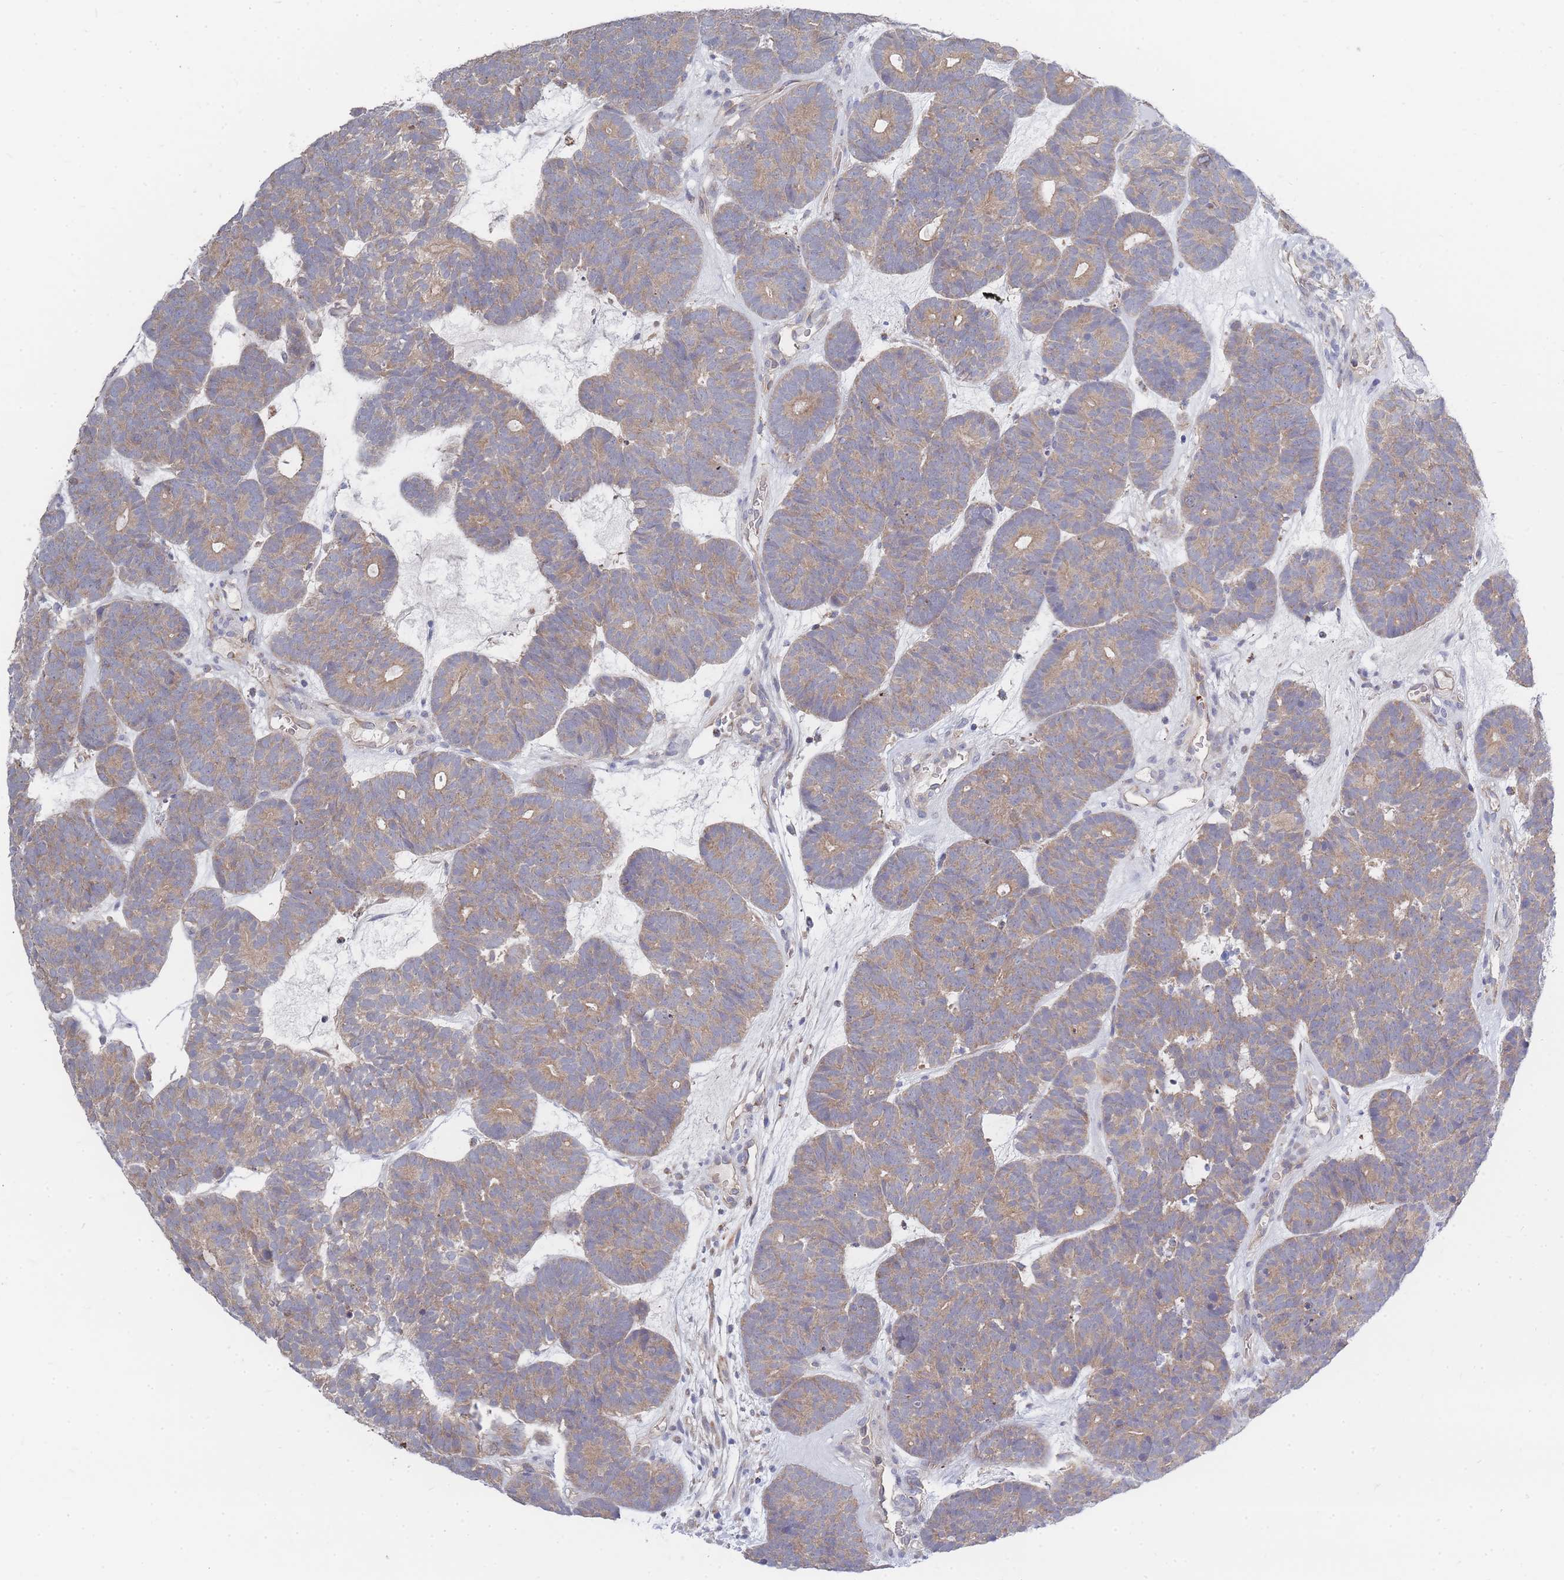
{"staining": {"intensity": "weak", "quantity": ">75%", "location": "cytoplasmic/membranous"}, "tissue": "head and neck cancer", "cell_type": "Tumor cells", "image_type": "cancer", "snomed": [{"axis": "morphology", "description": "Adenocarcinoma, NOS"}, {"axis": "topography", "description": "Head-Neck"}], "caption": "Immunohistochemistry staining of head and neck adenocarcinoma, which reveals low levels of weak cytoplasmic/membranous staining in approximately >75% of tumor cells indicating weak cytoplasmic/membranous protein staining. The staining was performed using DAB (brown) for protein detection and nuclei were counterstained in hematoxylin (blue).", "gene": "NUB1", "patient": {"sex": "female", "age": 81}}